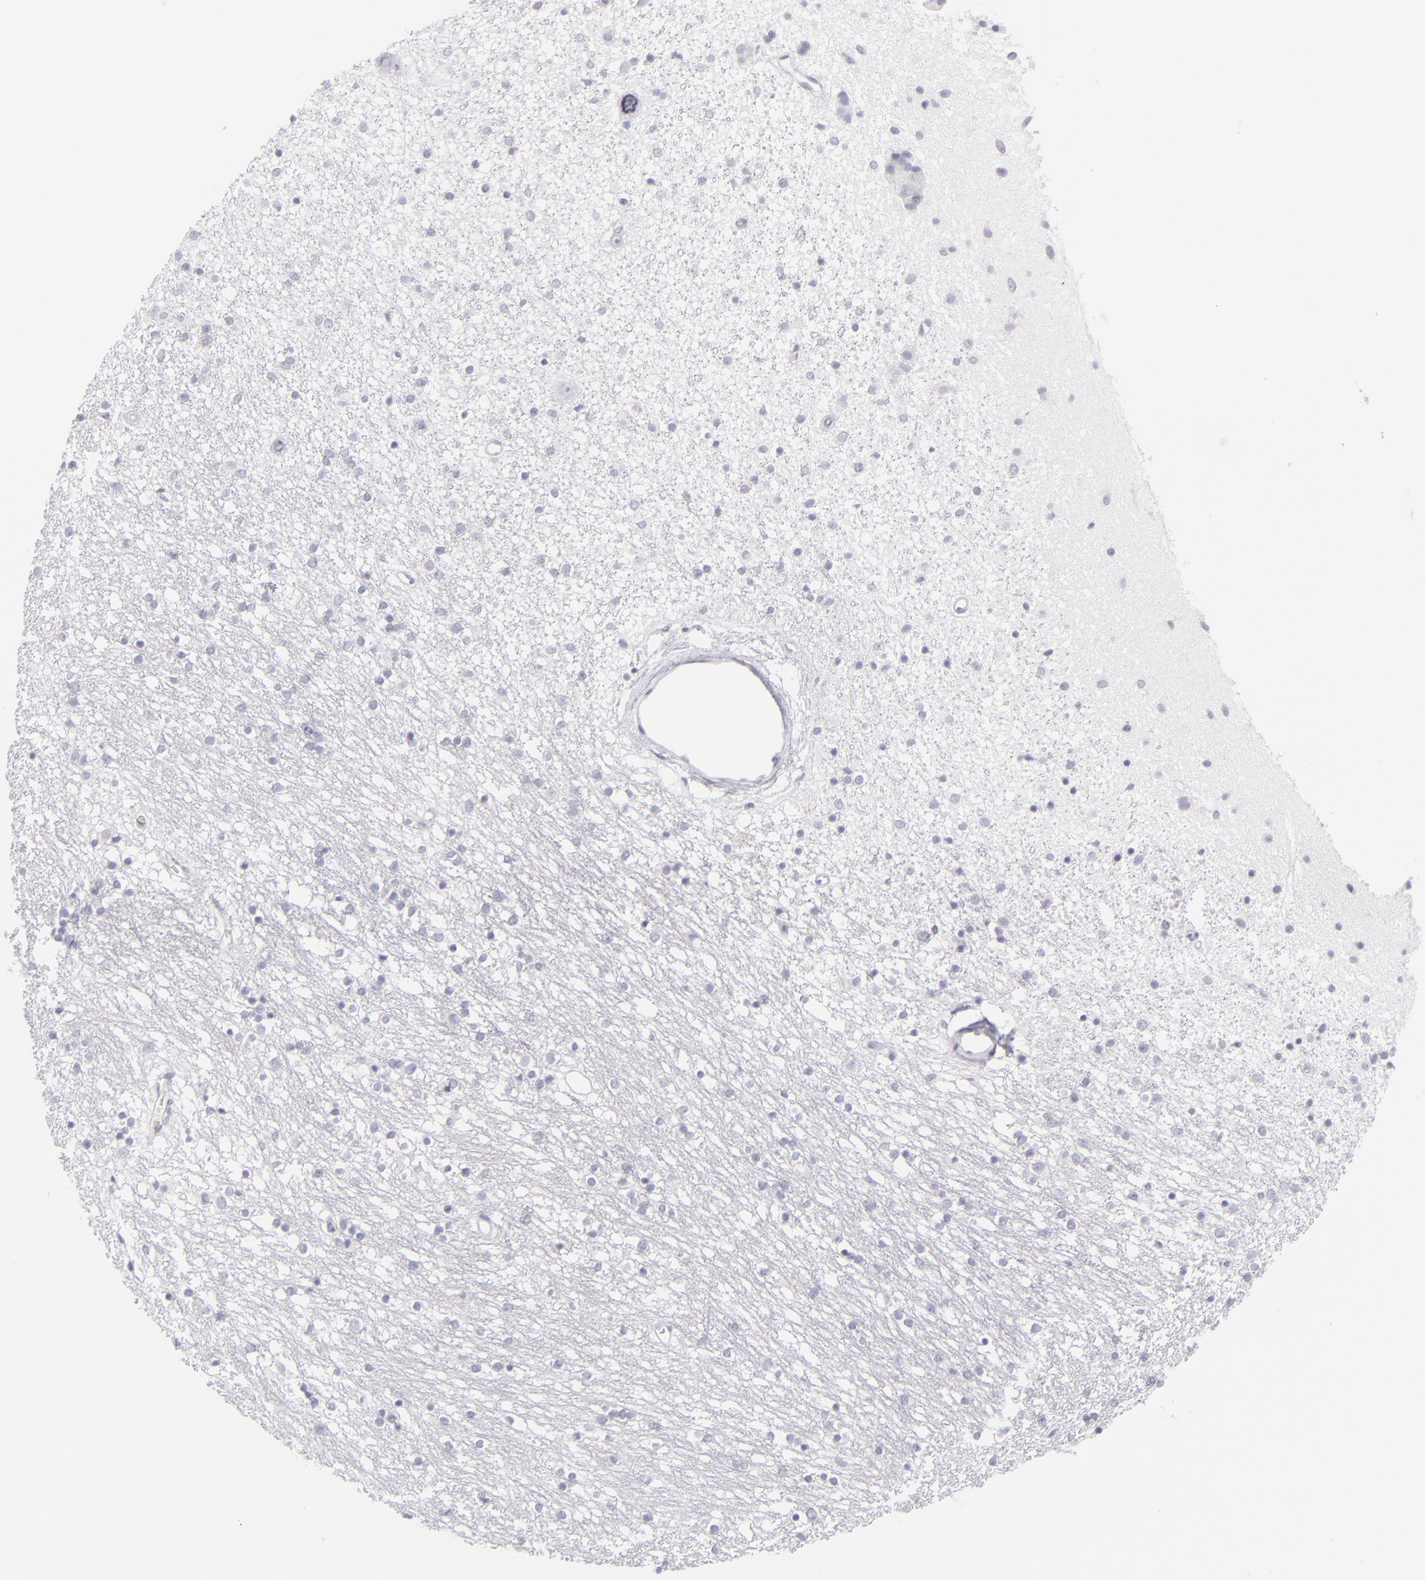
{"staining": {"intensity": "negative", "quantity": "none", "location": "none"}, "tissue": "caudate", "cell_type": "Glial cells", "image_type": "normal", "snomed": [{"axis": "morphology", "description": "Normal tissue, NOS"}, {"axis": "topography", "description": "Lateral ventricle wall"}], "caption": "This image is of unremarkable caudate stained with IHC to label a protein in brown with the nuclei are counter-stained blue. There is no expression in glial cells.", "gene": "VIL1", "patient": {"sex": "female", "age": 54}}